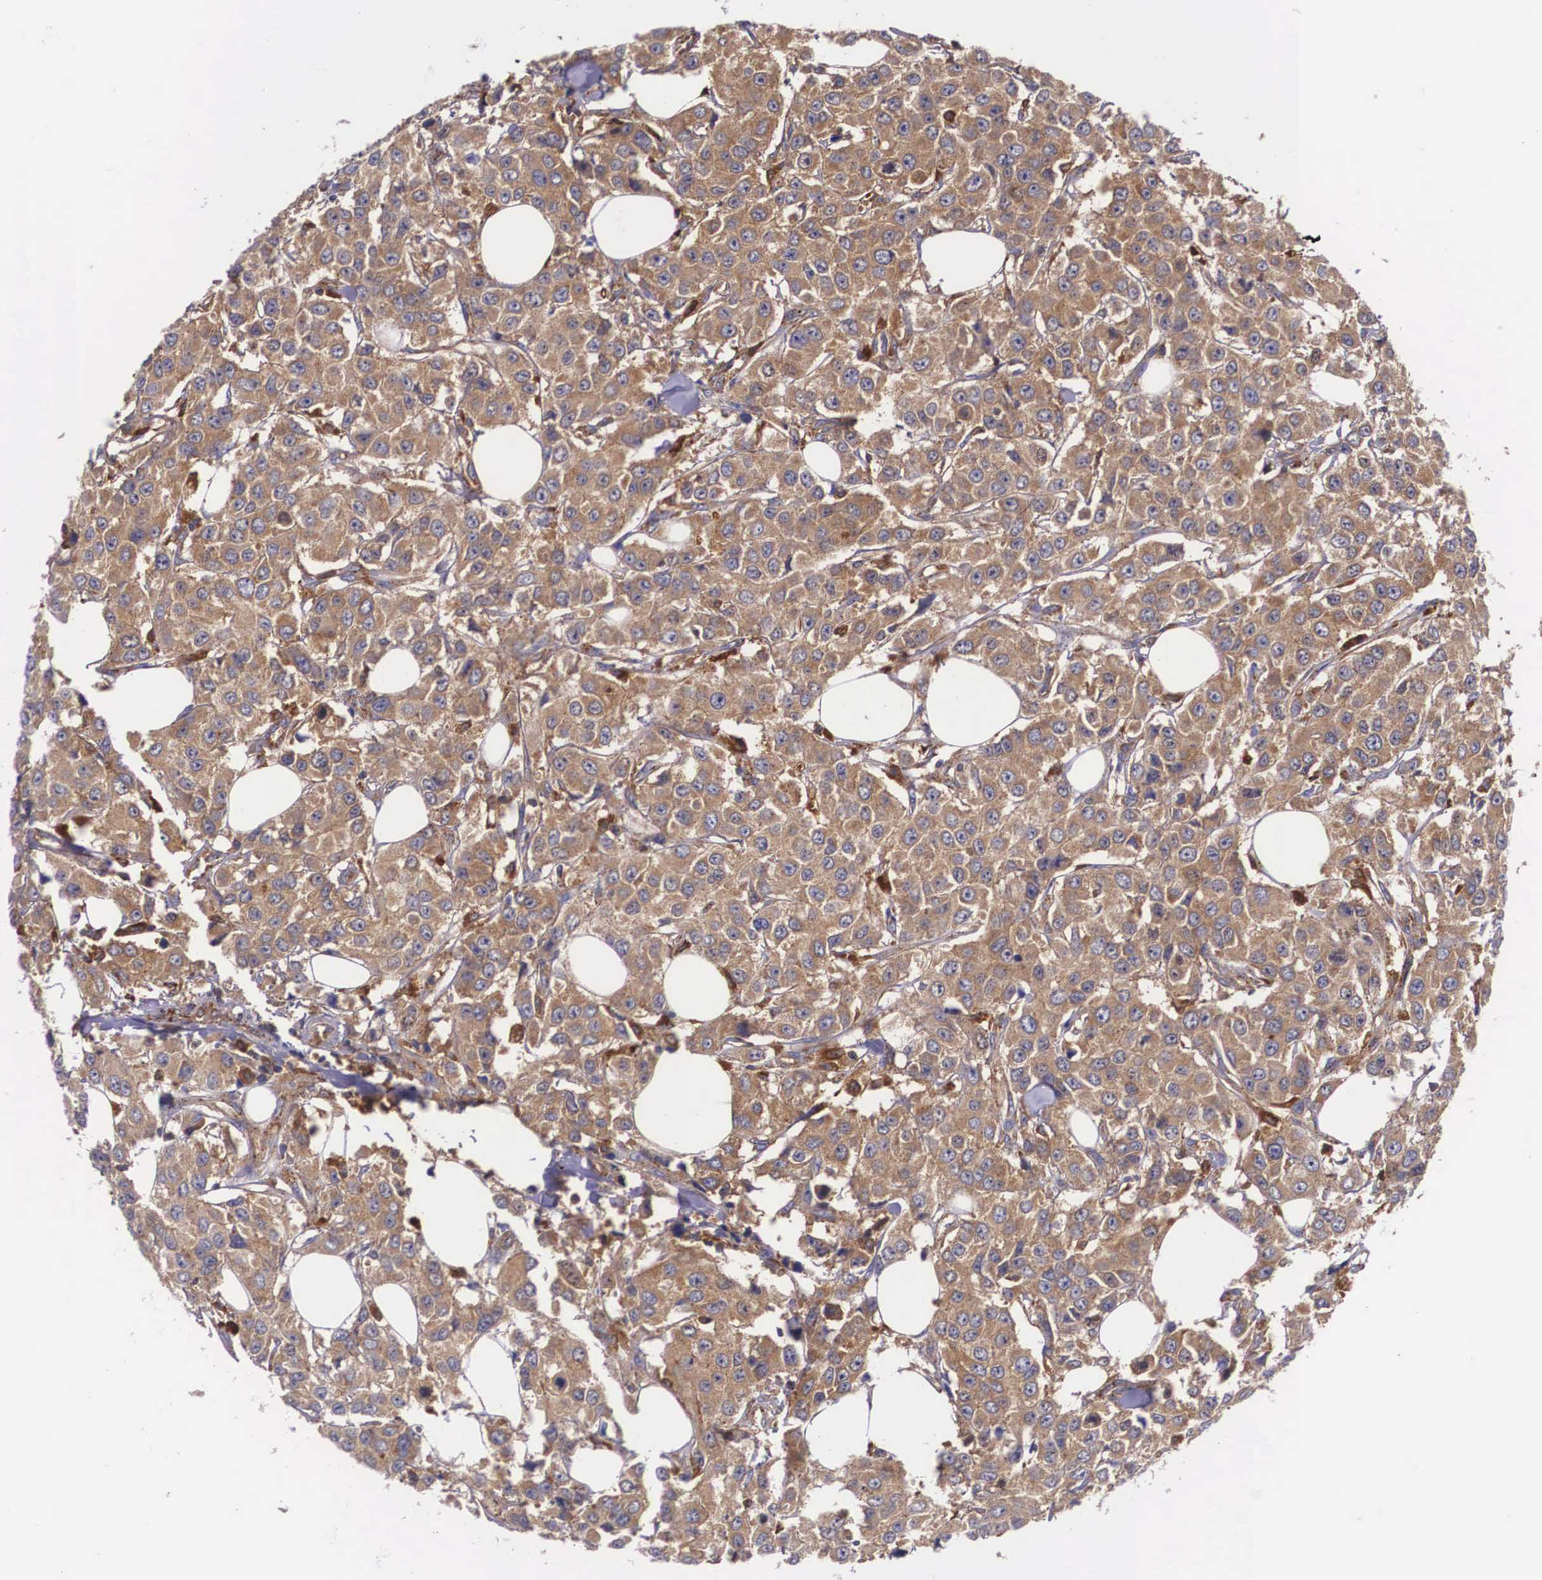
{"staining": {"intensity": "moderate", "quantity": ">75%", "location": "cytoplasmic/membranous"}, "tissue": "breast cancer", "cell_type": "Tumor cells", "image_type": "cancer", "snomed": [{"axis": "morphology", "description": "Duct carcinoma"}, {"axis": "topography", "description": "Breast"}], "caption": "A brown stain highlights moderate cytoplasmic/membranous expression of a protein in human intraductal carcinoma (breast) tumor cells.", "gene": "NAGA", "patient": {"sex": "female", "age": 58}}